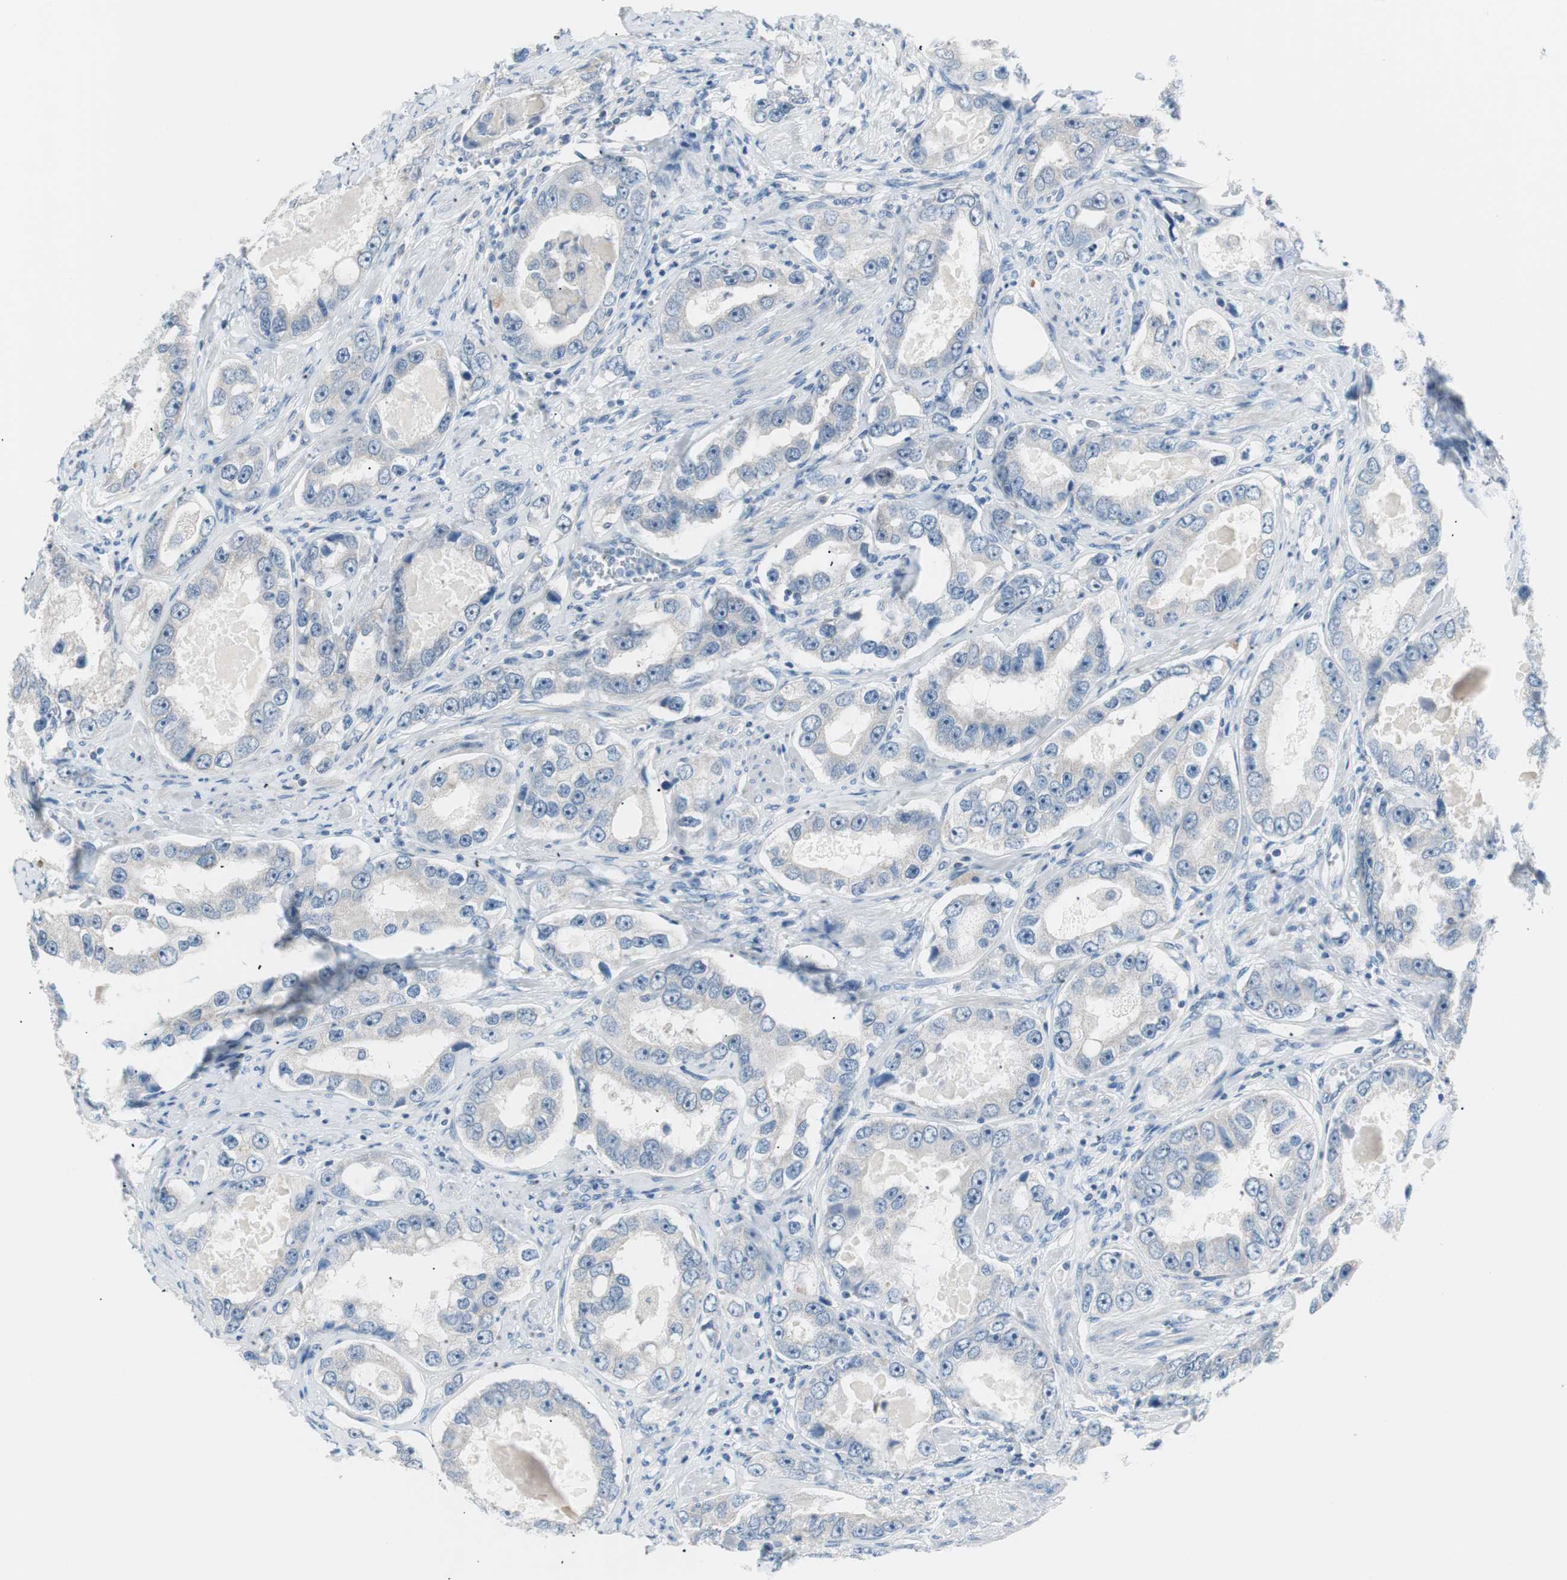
{"staining": {"intensity": "negative", "quantity": "none", "location": "none"}, "tissue": "prostate cancer", "cell_type": "Tumor cells", "image_type": "cancer", "snomed": [{"axis": "morphology", "description": "Adenocarcinoma, High grade"}, {"axis": "topography", "description": "Prostate"}], "caption": "Prostate cancer stained for a protein using IHC displays no positivity tumor cells.", "gene": "VIL1", "patient": {"sex": "male", "age": 63}}